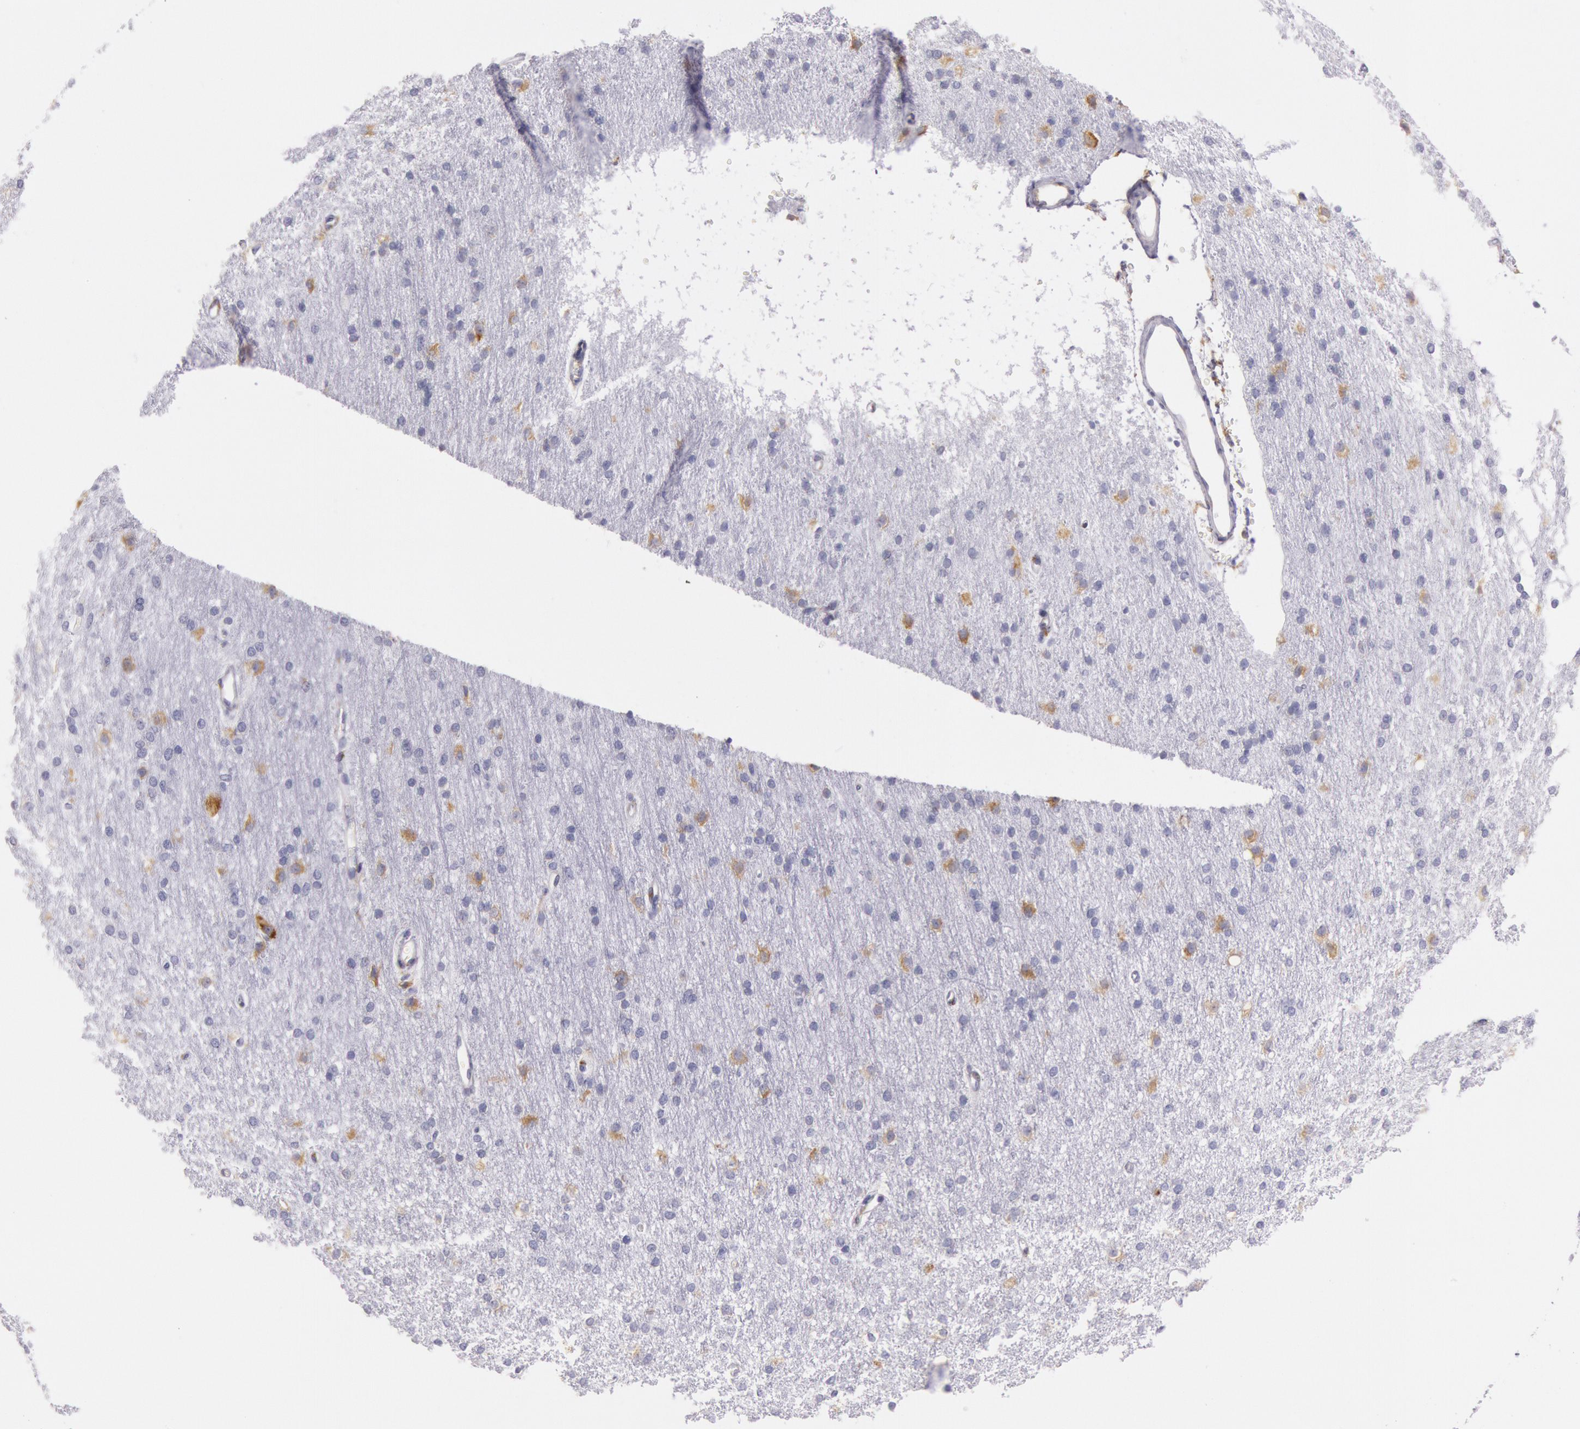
{"staining": {"intensity": "negative", "quantity": "none", "location": "none"}, "tissue": "cerebral cortex", "cell_type": "Endothelial cells", "image_type": "normal", "snomed": [{"axis": "morphology", "description": "Normal tissue, NOS"}, {"axis": "morphology", "description": "Inflammation, NOS"}, {"axis": "topography", "description": "Cerebral cortex"}], "caption": "An immunohistochemistry (IHC) micrograph of normal cerebral cortex is shown. There is no staining in endothelial cells of cerebral cortex. Brightfield microscopy of immunohistochemistry stained with DAB (3,3'-diaminobenzidine) (brown) and hematoxylin (blue), captured at high magnification.", "gene": "CIDEB", "patient": {"sex": "male", "age": 6}}